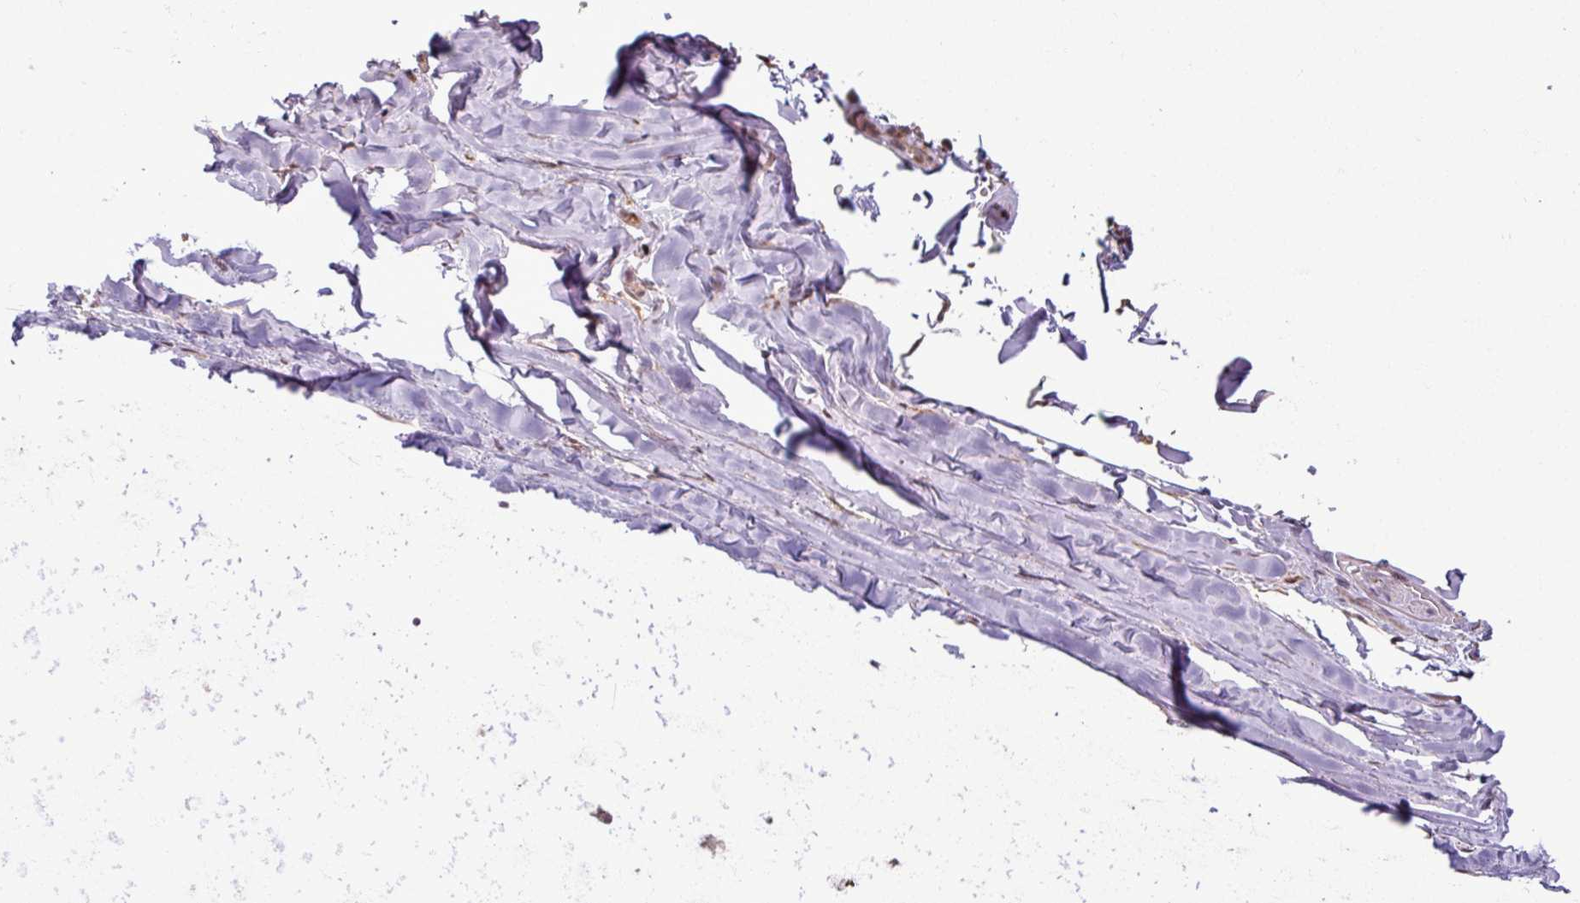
{"staining": {"intensity": "negative", "quantity": "none", "location": "none"}, "tissue": "soft tissue", "cell_type": "Chondrocytes", "image_type": "normal", "snomed": [{"axis": "morphology", "description": "Normal tissue, NOS"}, {"axis": "topography", "description": "Cartilage tissue"}, {"axis": "topography", "description": "Nasopharynx"}, {"axis": "topography", "description": "Thyroid gland"}], "caption": "Immunohistochemistry histopathology image of unremarkable human soft tissue stained for a protein (brown), which displays no expression in chondrocytes.", "gene": "OR6B1", "patient": {"sex": "male", "age": 63}}